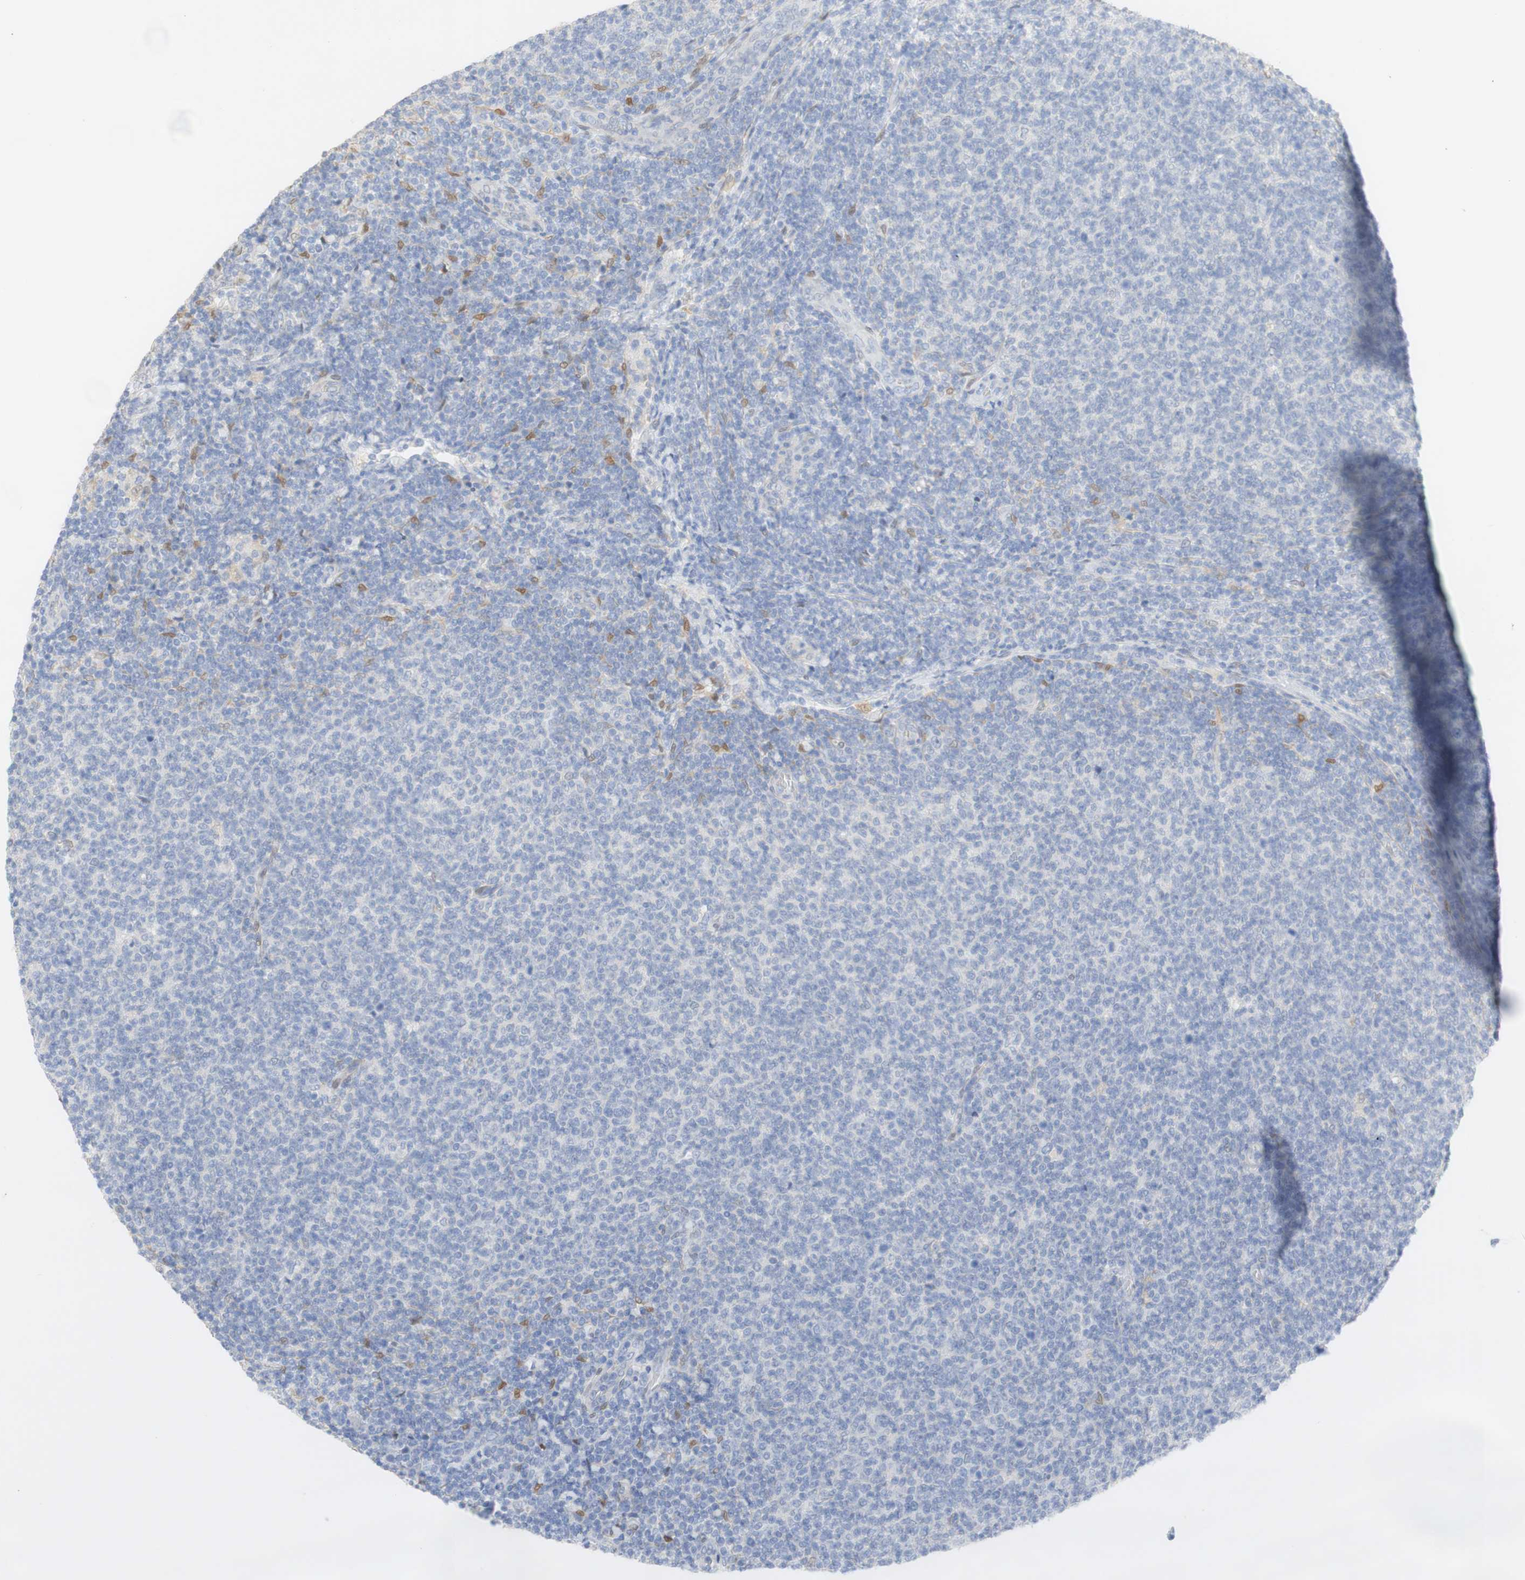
{"staining": {"intensity": "negative", "quantity": "none", "location": "none"}, "tissue": "lymphoma", "cell_type": "Tumor cells", "image_type": "cancer", "snomed": [{"axis": "morphology", "description": "Malignant lymphoma, non-Hodgkin's type, Low grade"}, {"axis": "topography", "description": "Lymph node"}], "caption": "Immunohistochemistry micrograph of lymphoma stained for a protein (brown), which shows no staining in tumor cells. (IHC, brightfield microscopy, high magnification).", "gene": "SELENBP1", "patient": {"sex": "male", "age": 66}}